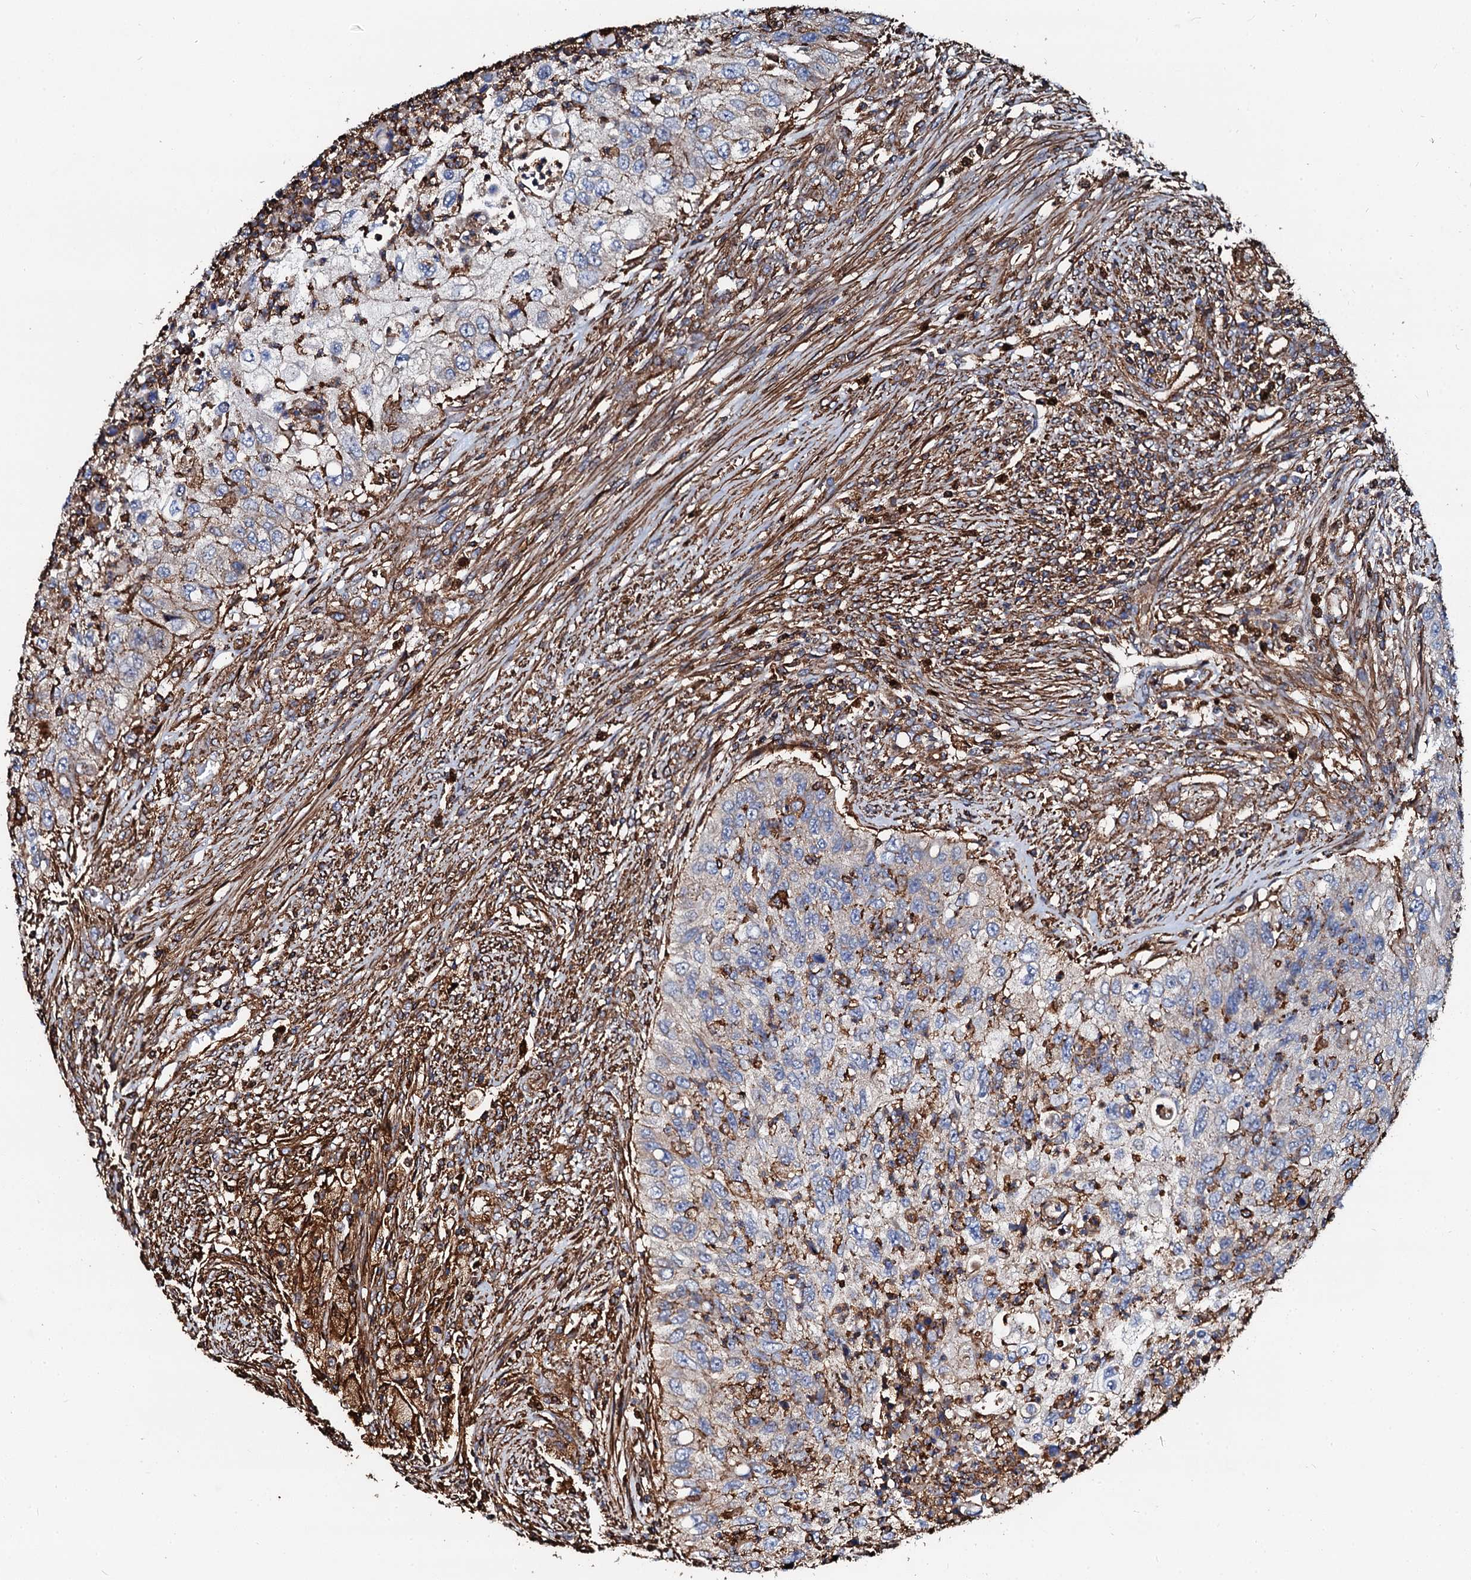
{"staining": {"intensity": "weak", "quantity": "<25%", "location": "cytoplasmic/membranous"}, "tissue": "urothelial cancer", "cell_type": "Tumor cells", "image_type": "cancer", "snomed": [{"axis": "morphology", "description": "Urothelial carcinoma, High grade"}, {"axis": "topography", "description": "Urinary bladder"}], "caption": "The micrograph demonstrates no staining of tumor cells in high-grade urothelial carcinoma.", "gene": "INTS10", "patient": {"sex": "female", "age": 60}}